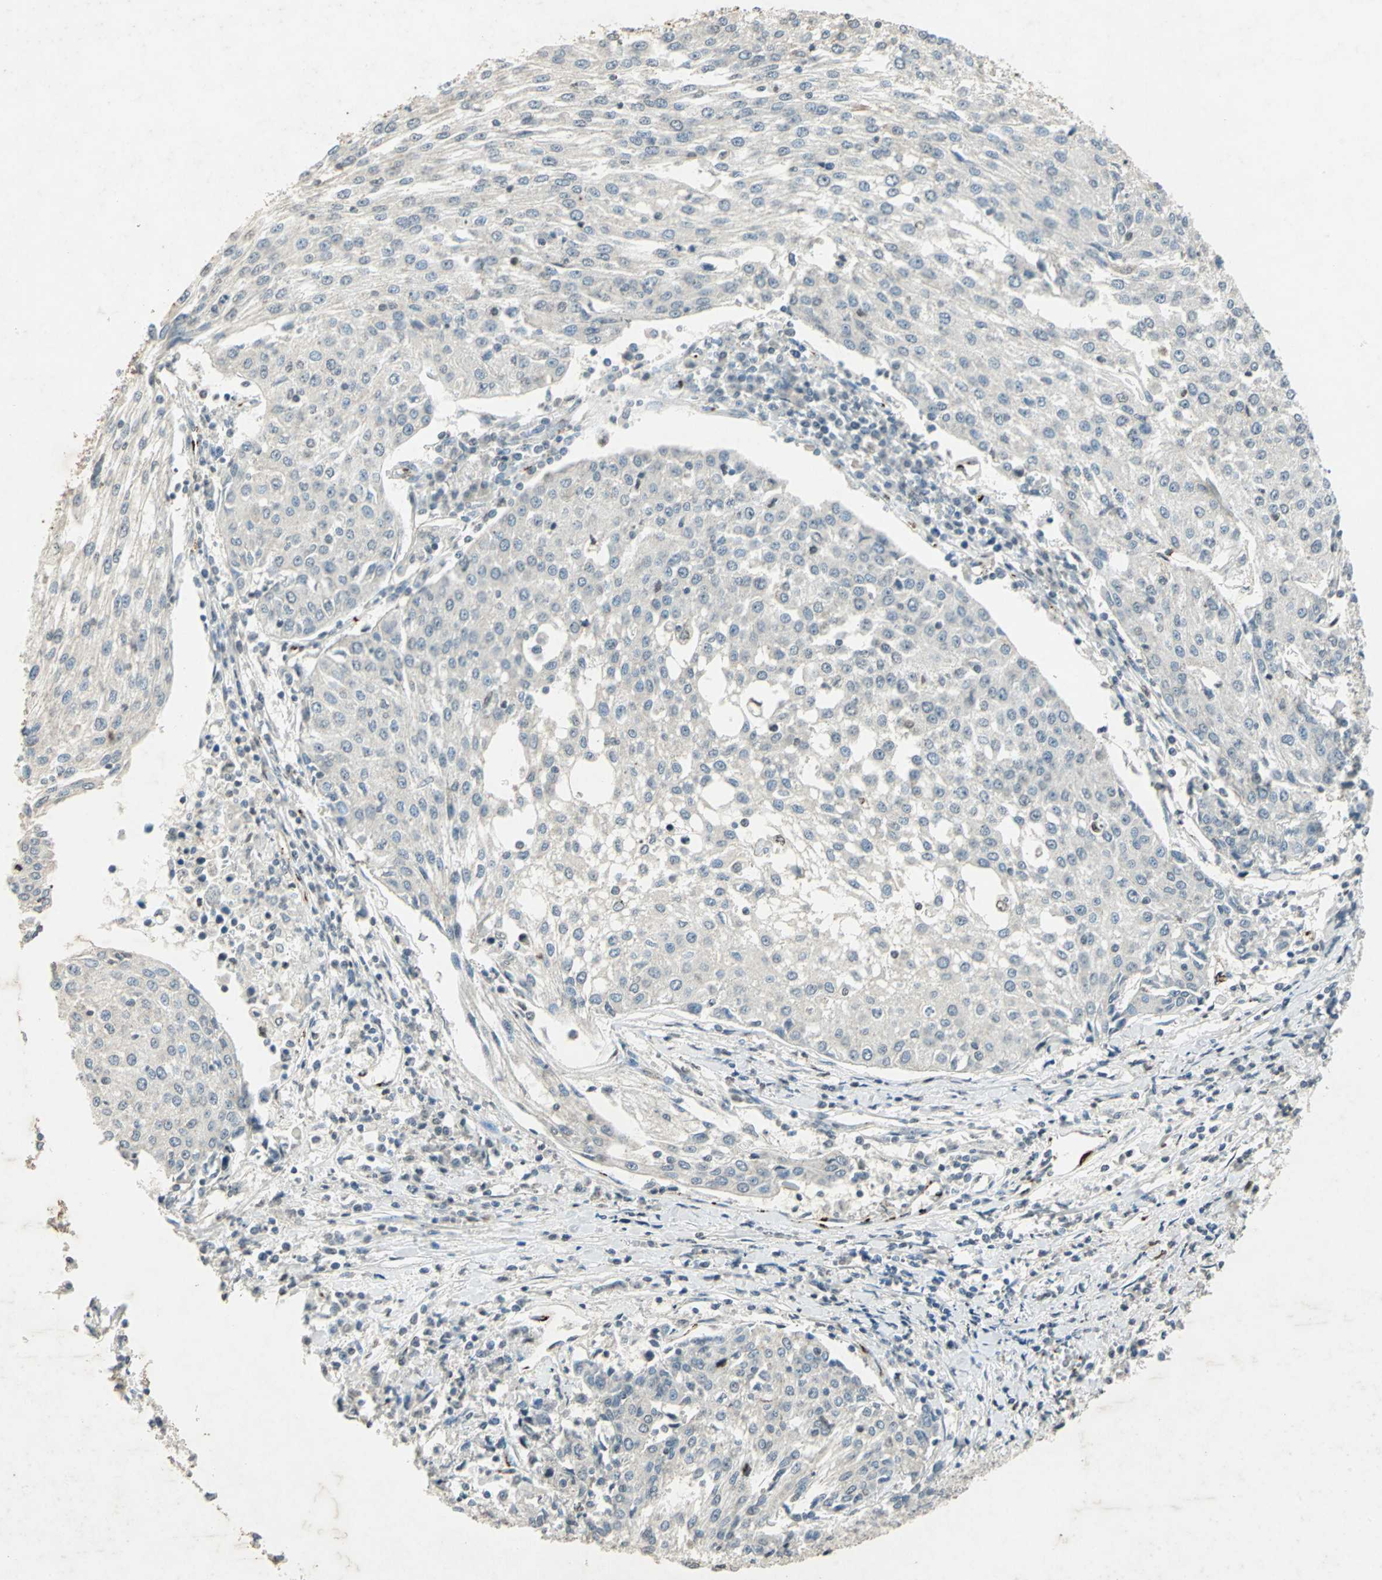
{"staining": {"intensity": "negative", "quantity": "none", "location": "none"}, "tissue": "urothelial cancer", "cell_type": "Tumor cells", "image_type": "cancer", "snomed": [{"axis": "morphology", "description": "Urothelial carcinoma, High grade"}, {"axis": "topography", "description": "Urinary bladder"}], "caption": "Image shows no protein positivity in tumor cells of high-grade urothelial carcinoma tissue. (DAB (3,3'-diaminobenzidine) immunohistochemistry (IHC), high magnification).", "gene": "CAMK2B", "patient": {"sex": "female", "age": 85}}